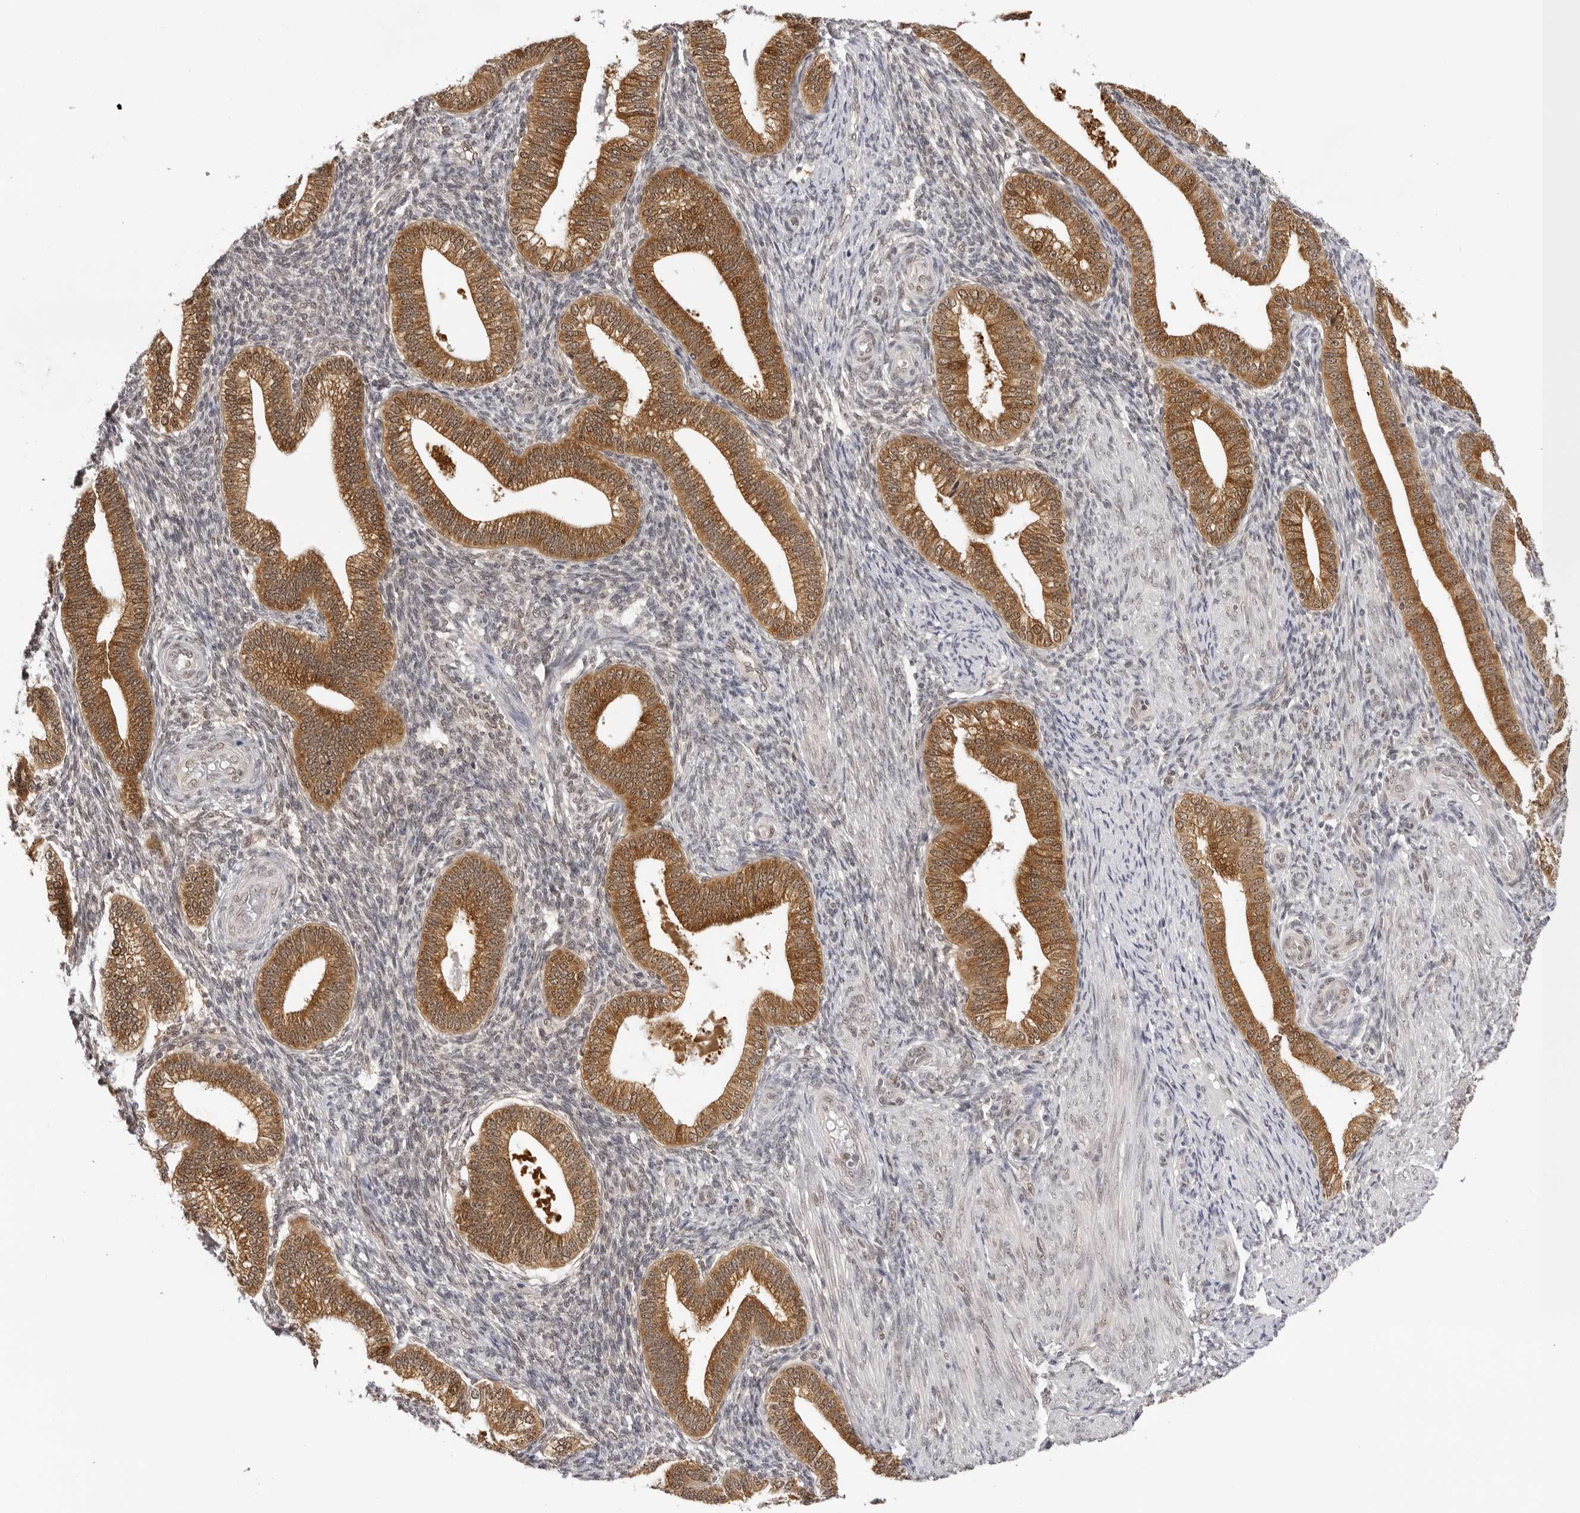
{"staining": {"intensity": "weak", "quantity": "25%-75%", "location": "nuclear"}, "tissue": "endometrium", "cell_type": "Cells in endometrial stroma", "image_type": "normal", "snomed": [{"axis": "morphology", "description": "Normal tissue, NOS"}, {"axis": "topography", "description": "Endometrium"}], "caption": "Immunohistochemical staining of normal human endometrium reveals weak nuclear protein staining in about 25%-75% of cells in endometrial stroma.", "gene": "WDR77", "patient": {"sex": "female", "age": 39}}